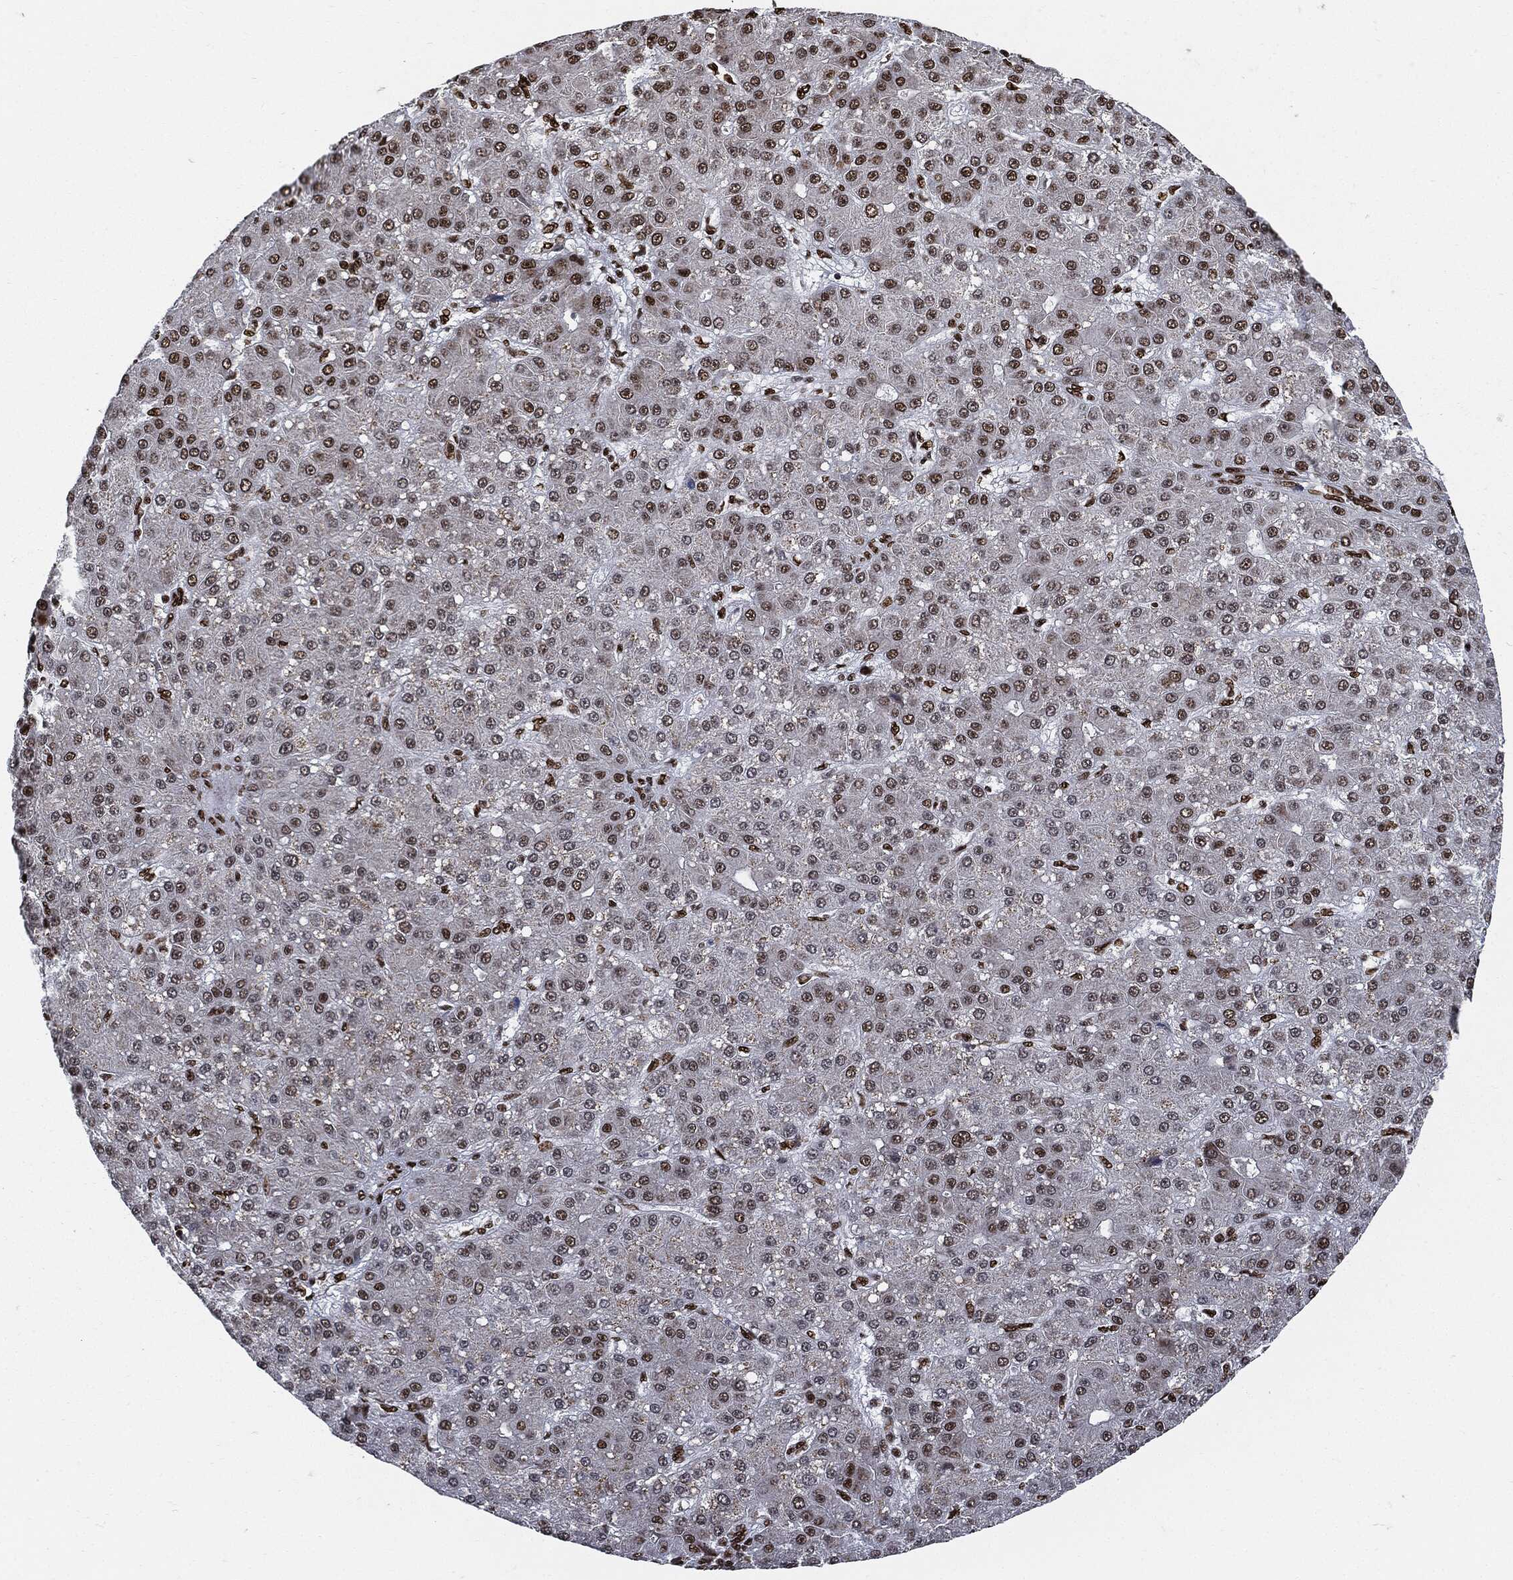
{"staining": {"intensity": "moderate", "quantity": "<25%", "location": "nuclear"}, "tissue": "liver cancer", "cell_type": "Tumor cells", "image_type": "cancer", "snomed": [{"axis": "morphology", "description": "Carcinoma, Hepatocellular, NOS"}, {"axis": "topography", "description": "Liver"}], "caption": "IHC staining of liver cancer, which displays low levels of moderate nuclear expression in about <25% of tumor cells indicating moderate nuclear protein expression. The staining was performed using DAB (brown) for protein detection and nuclei were counterstained in hematoxylin (blue).", "gene": "RECQL", "patient": {"sex": "male", "age": 67}}